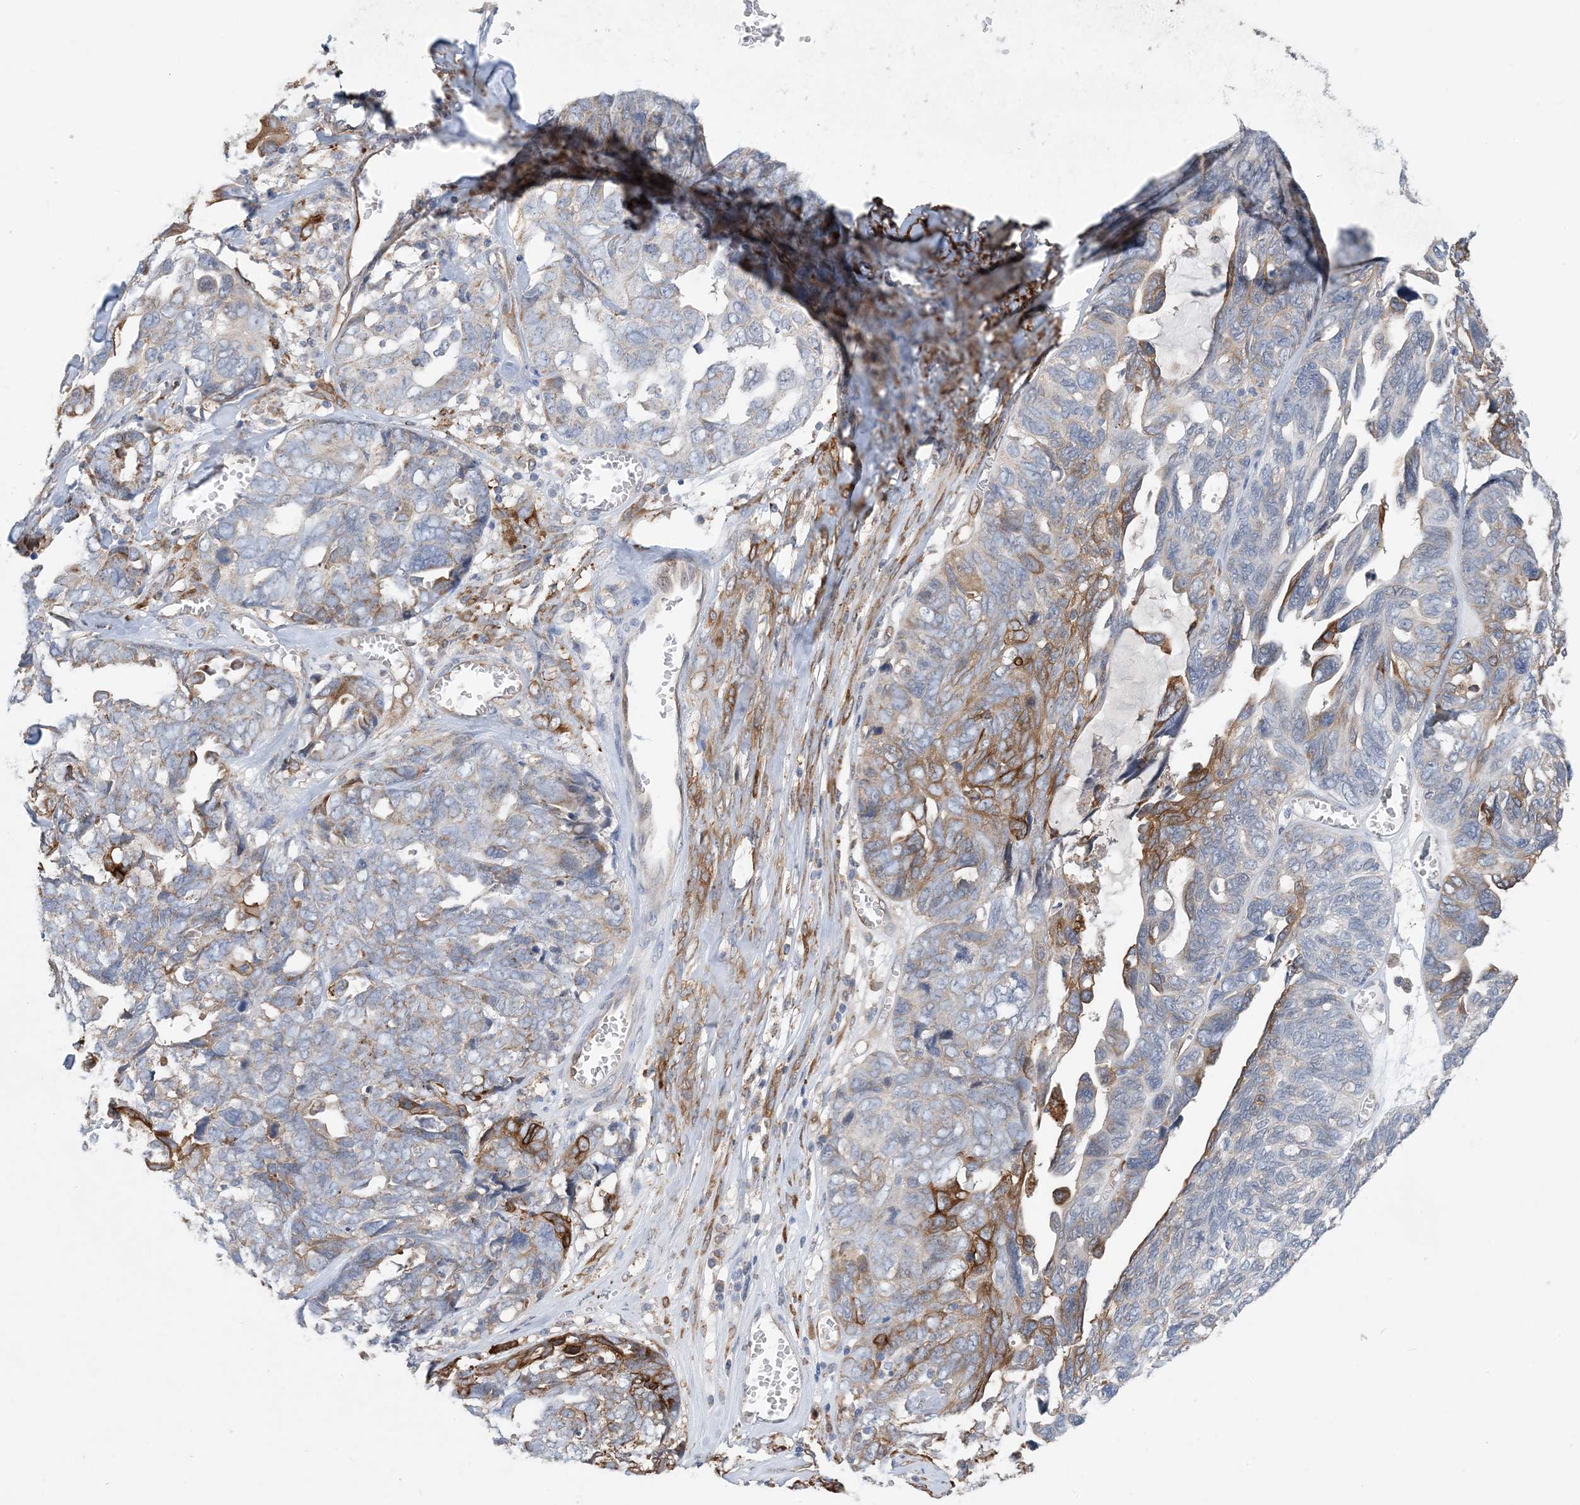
{"staining": {"intensity": "moderate", "quantity": "<25%", "location": "cytoplasmic/membranous"}, "tissue": "ovarian cancer", "cell_type": "Tumor cells", "image_type": "cancer", "snomed": [{"axis": "morphology", "description": "Cystadenocarcinoma, serous, NOS"}, {"axis": "topography", "description": "Ovary"}], "caption": "Tumor cells reveal low levels of moderate cytoplasmic/membranous positivity in approximately <25% of cells in human ovarian serous cystadenocarcinoma.", "gene": "EIF2A", "patient": {"sex": "female", "age": 79}}